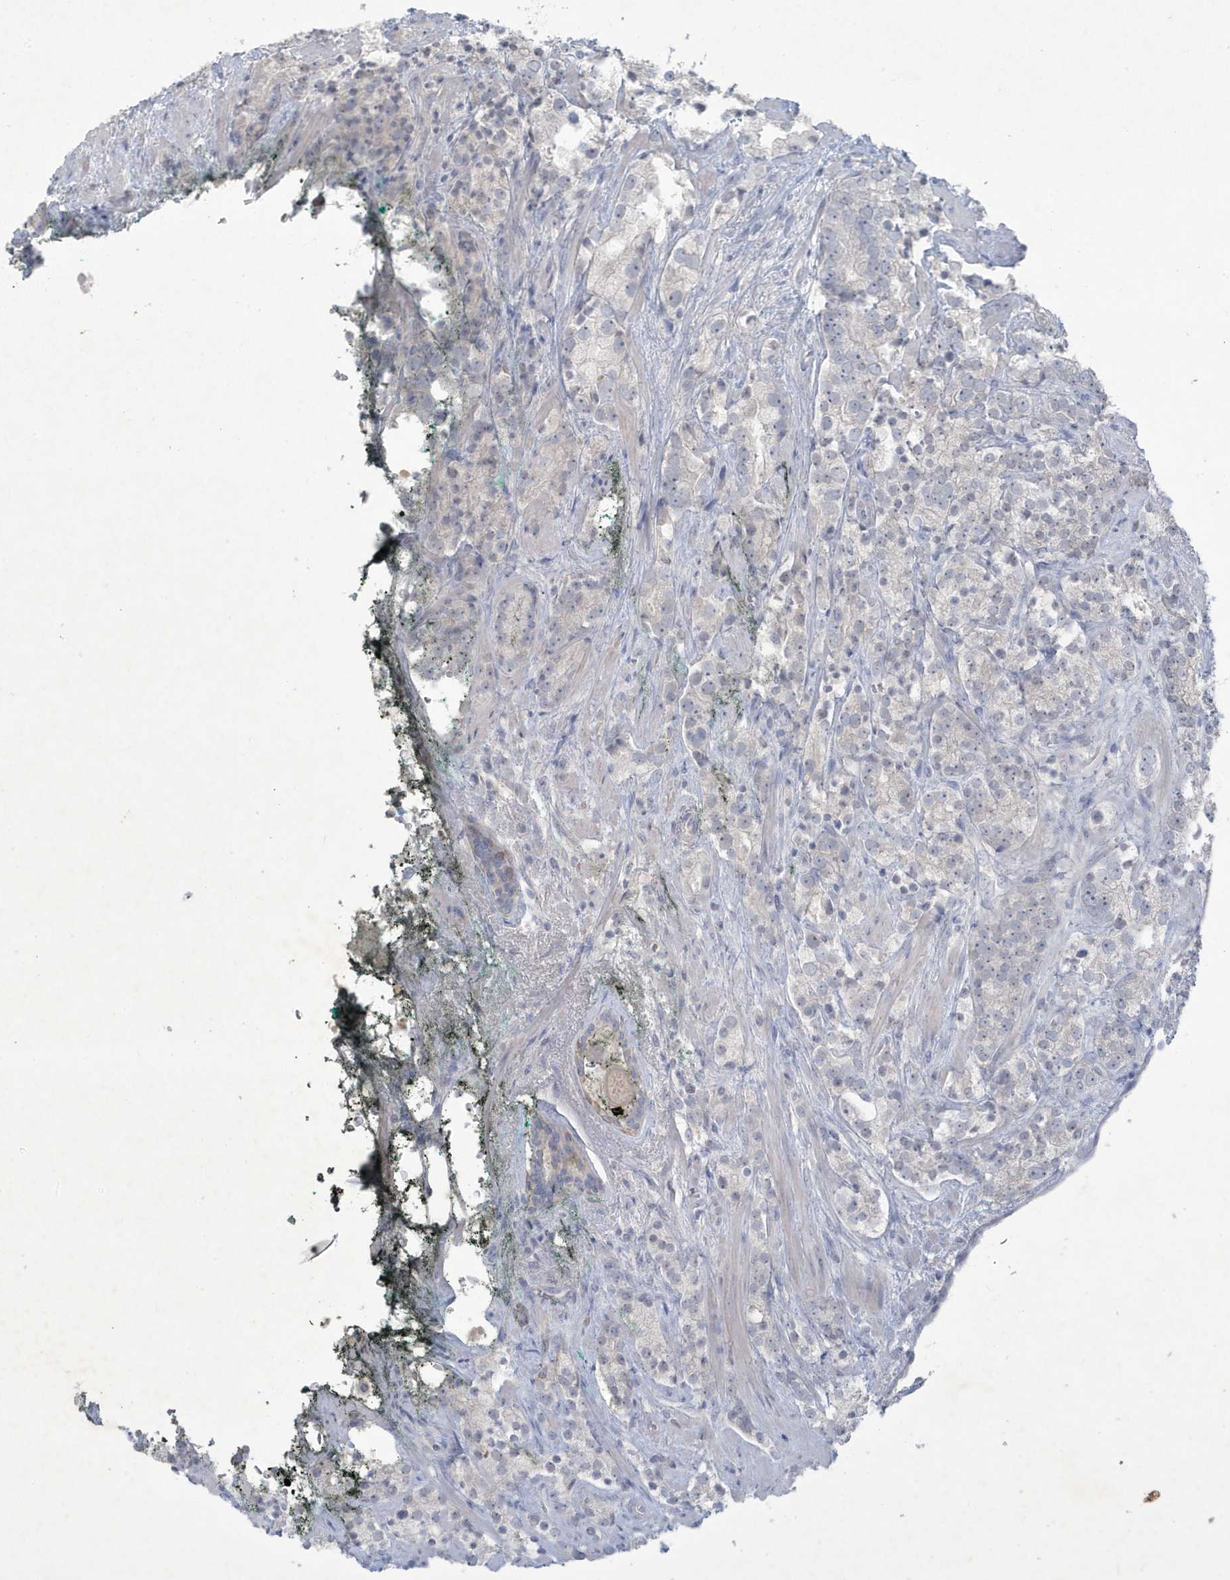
{"staining": {"intensity": "negative", "quantity": "none", "location": "none"}, "tissue": "prostate cancer", "cell_type": "Tumor cells", "image_type": "cancer", "snomed": [{"axis": "morphology", "description": "Adenocarcinoma, High grade"}, {"axis": "topography", "description": "Prostate"}], "caption": "Tumor cells are negative for protein expression in human high-grade adenocarcinoma (prostate).", "gene": "CCDC24", "patient": {"sex": "male", "age": 71}}